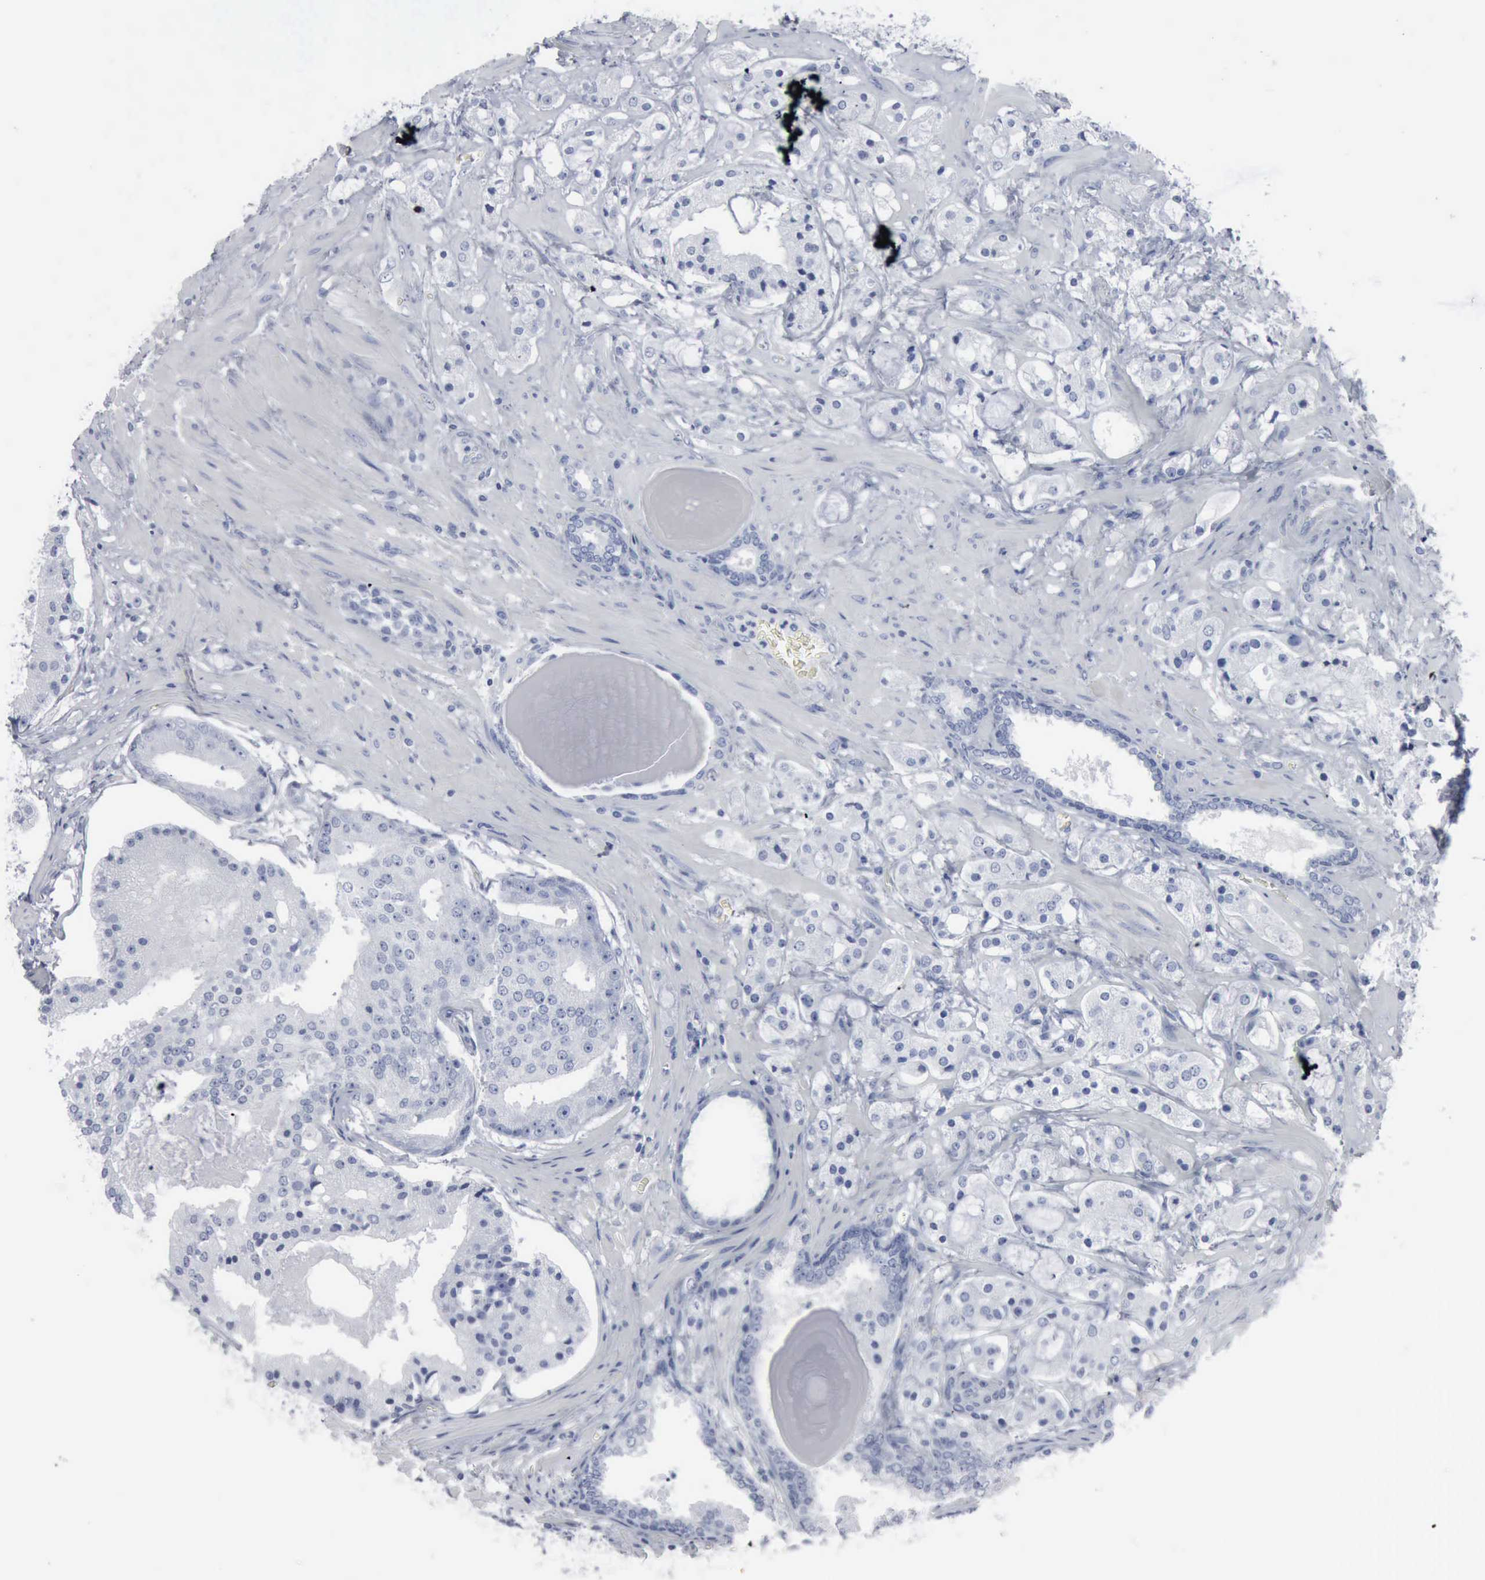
{"staining": {"intensity": "negative", "quantity": "none", "location": "none"}, "tissue": "prostate cancer", "cell_type": "Tumor cells", "image_type": "cancer", "snomed": [{"axis": "morphology", "description": "Adenocarcinoma, High grade"}, {"axis": "topography", "description": "Prostate"}], "caption": "Tumor cells are negative for brown protein staining in prostate cancer (adenocarcinoma (high-grade)). (Stains: DAB immunohistochemistry with hematoxylin counter stain, Microscopy: brightfield microscopy at high magnification).", "gene": "DMD", "patient": {"sex": "male", "age": 68}}